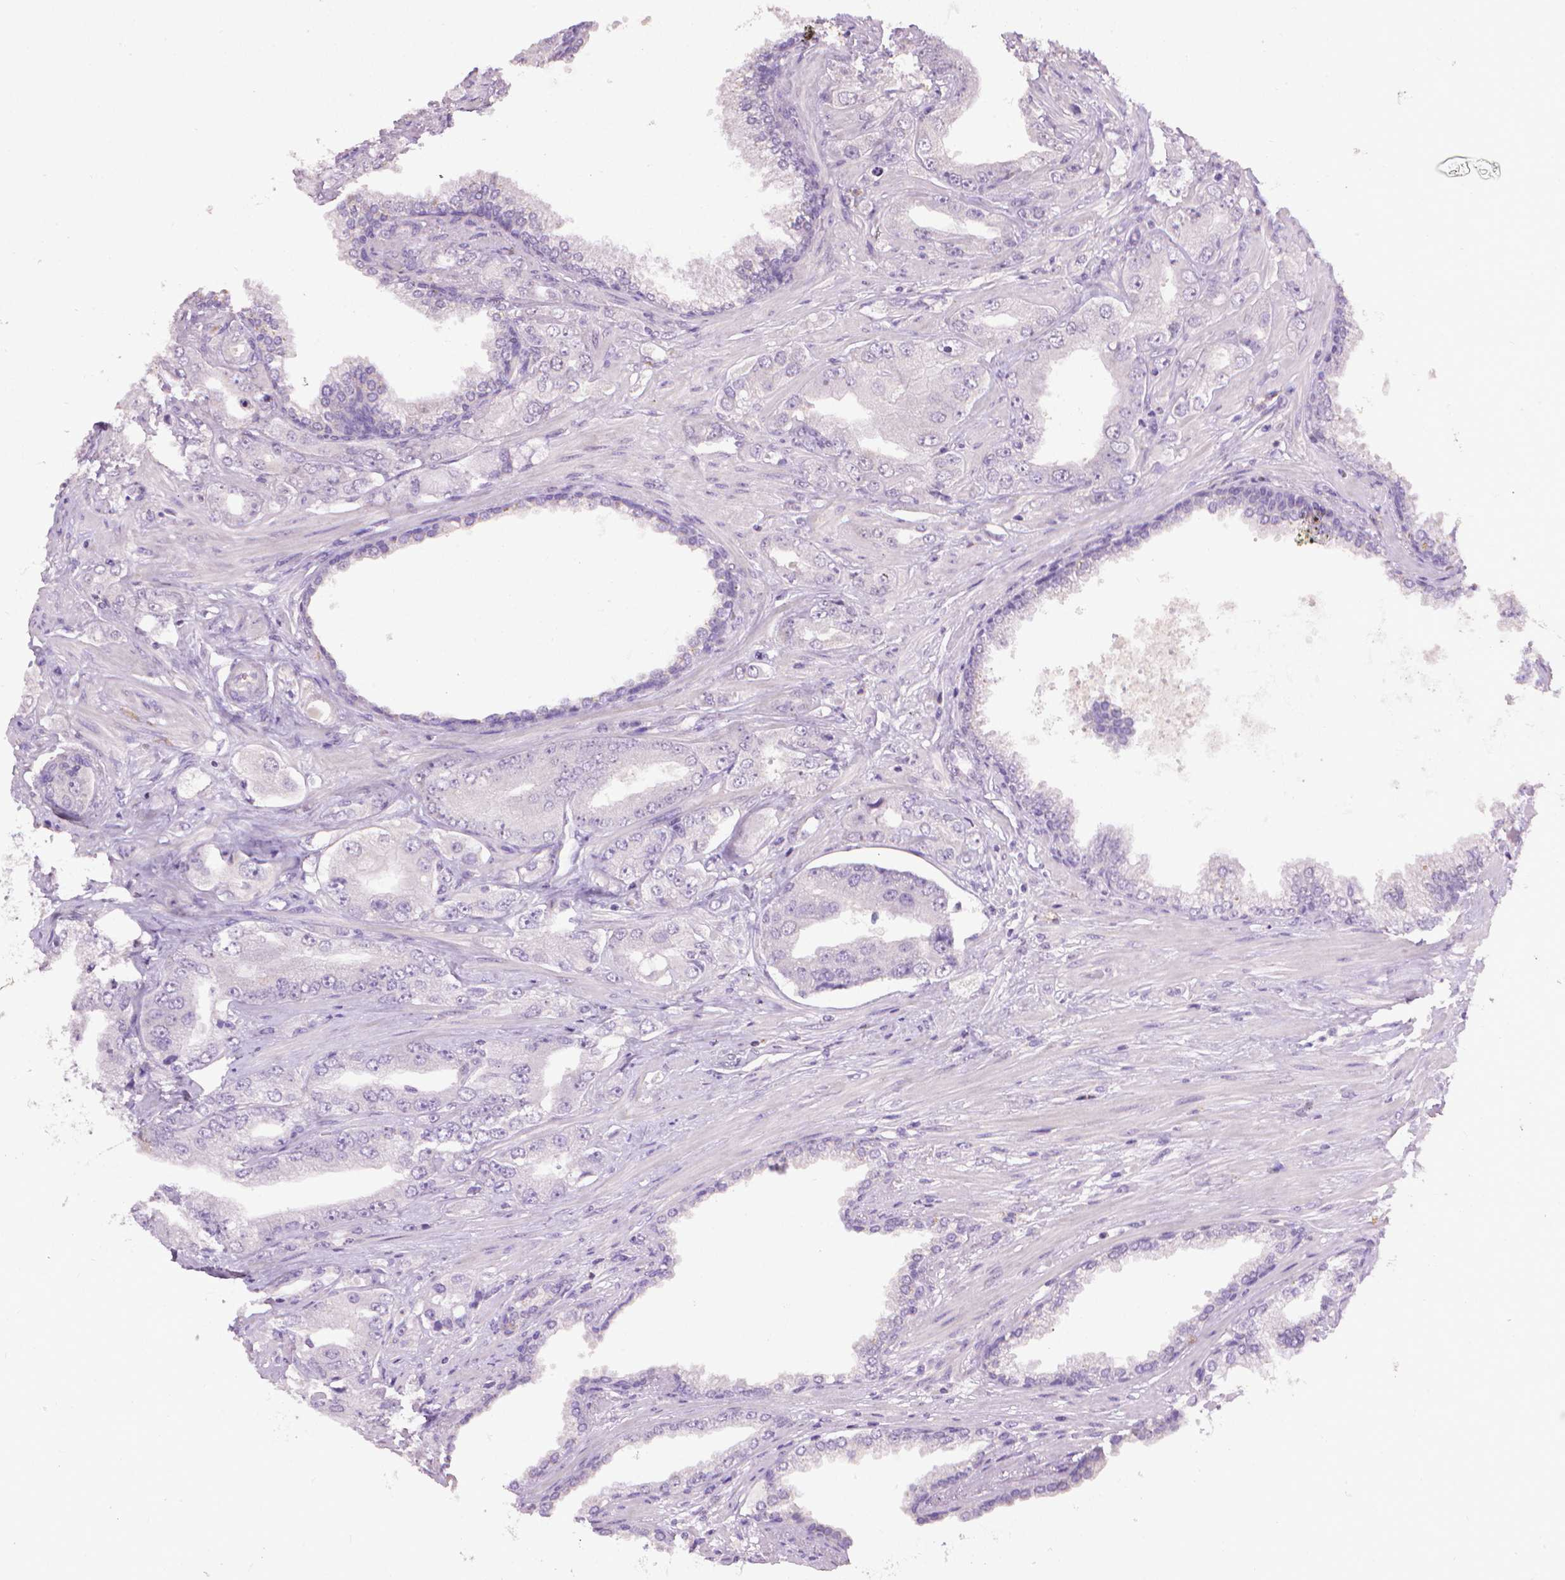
{"staining": {"intensity": "negative", "quantity": "none", "location": "none"}, "tissue": "prostate cancer", "cell_type": "Tumor cells", "image_type": "cancer", "snomed": [{"axis": "morphology", "description": "Adenocarcinoma, Low grade"}, {"axis": "topography", "description": "Prostate"}], "caption": "This is an immunohistochemistry (IHC) micrograph of human prostate cancer (low-grade adenocarcinoma). There is no staining in tumor cells.", "gene": "CDKN2D", "patient": {"sex": "male", "age": 60}}